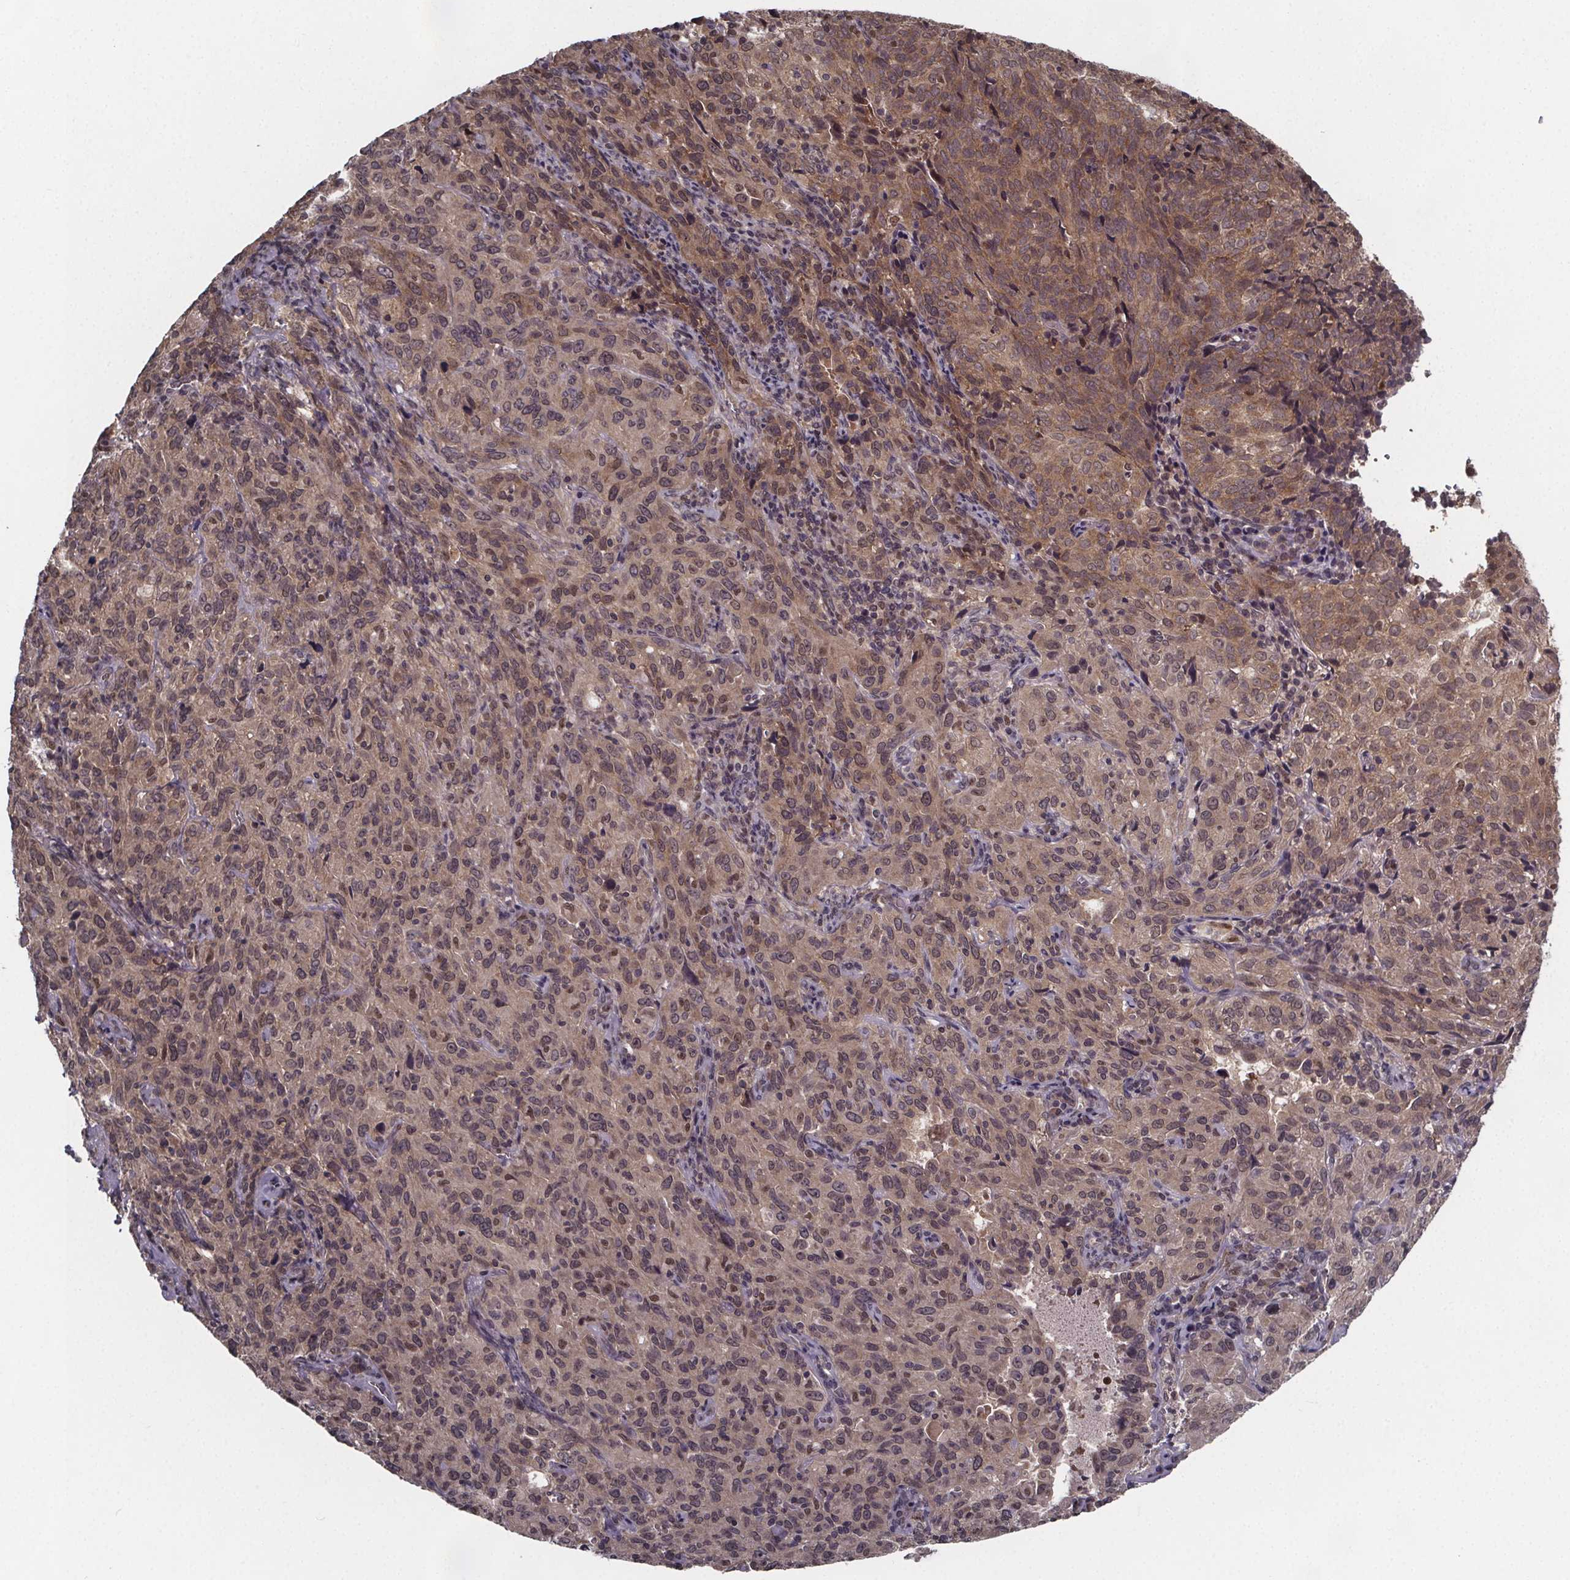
{"staining": {"intensity": "weak", "quantity": ">75%", "location": "cytoplasmic/membranous,nuclear"}, "tissue": "cervical cancer", "cell_type": "Tumor cells", "image_type": "cancer", "snomed": [{"axis": "morphology", "description": "Squamous cell carcinoma, NOS"}, {"axis": "topography", "description": "Cervix"}], "caption": "A histopathology image showing weak cytoplasmic/membranous and nuclear staining in about >75% of tumor cells in cervical cancer (squamous cell carcinoma), as visualized by brown immunohistochemical staining.", "gene": "FN3KRP", "patient": {"sex": "female", "age": 51}}